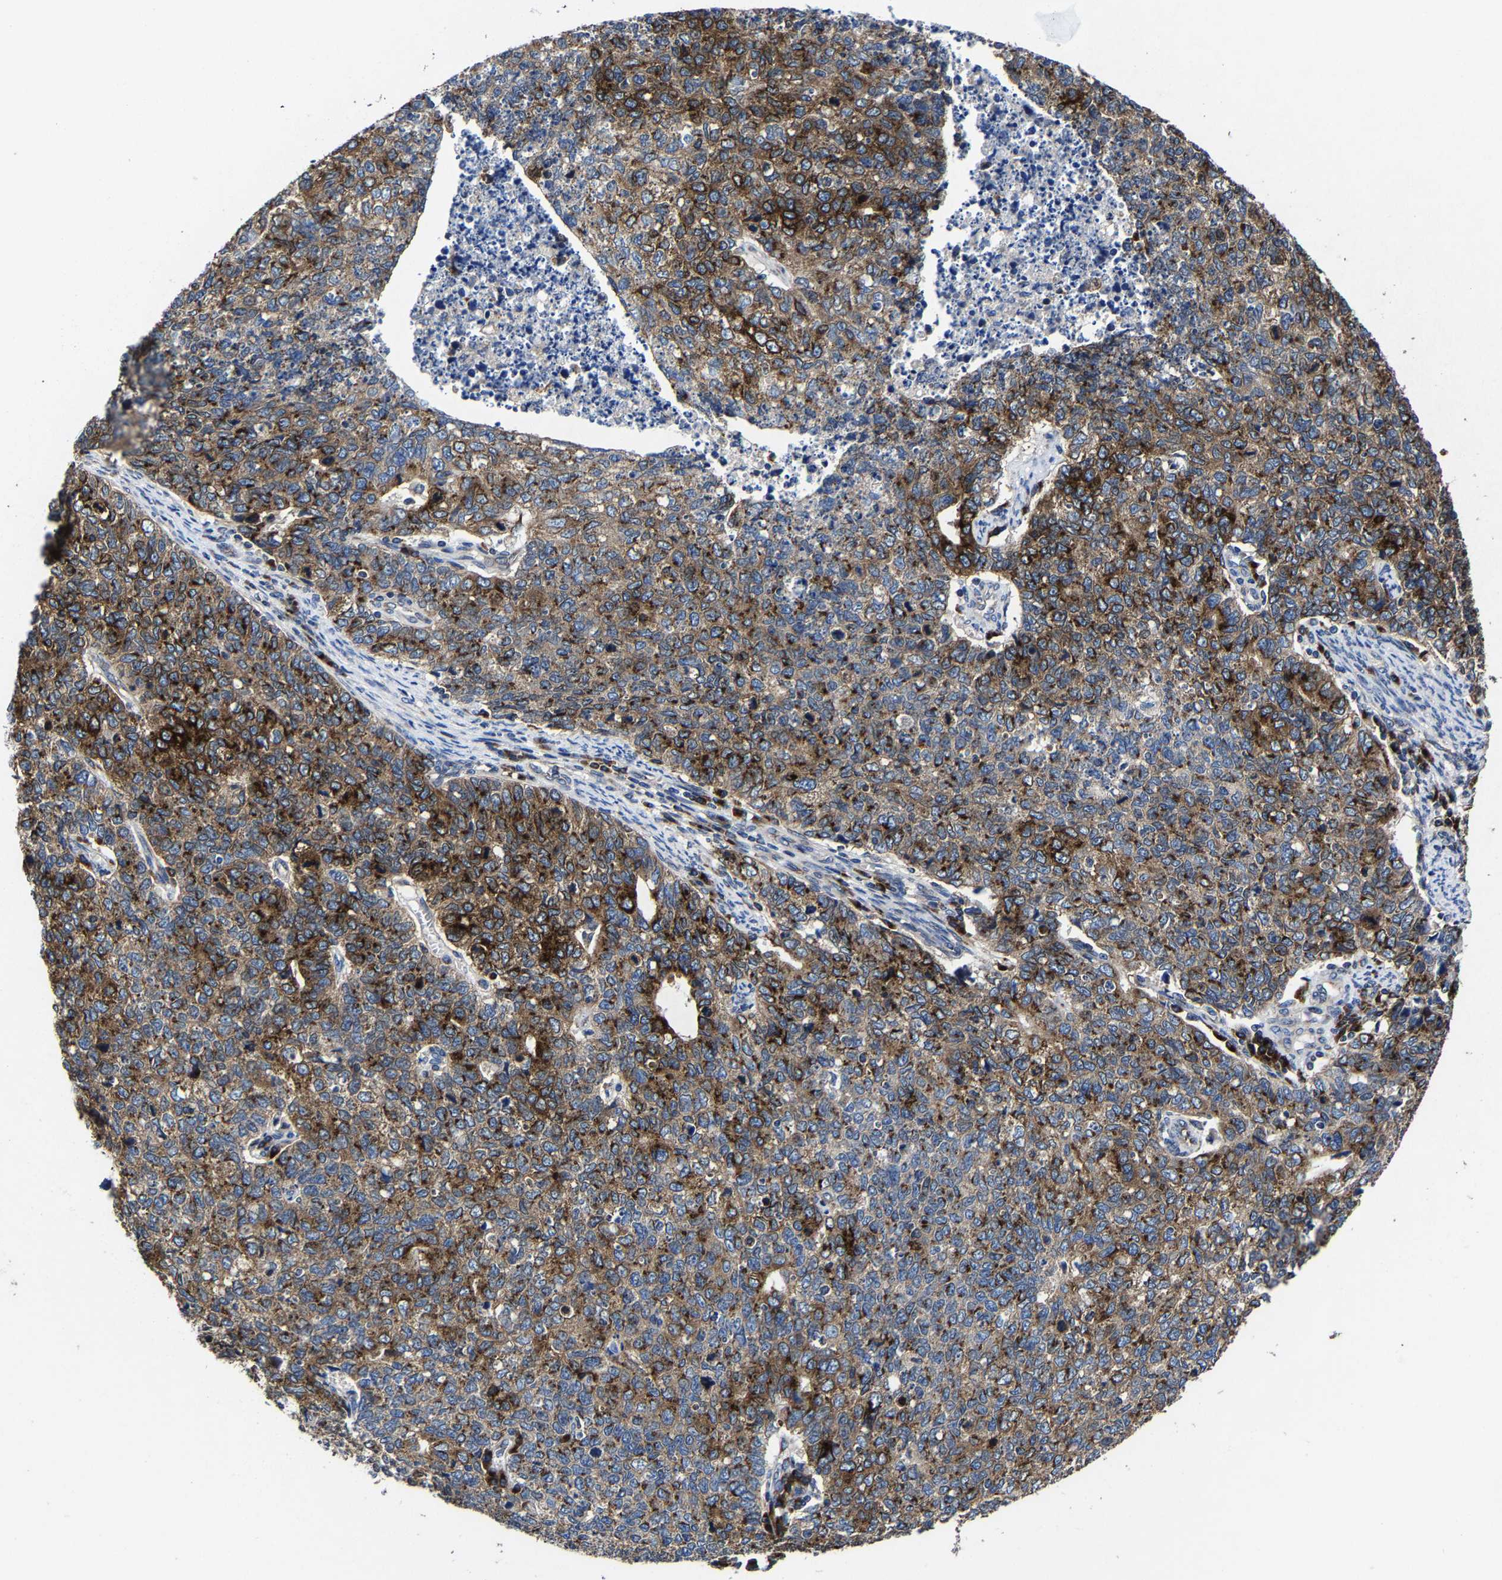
{"staining": {"intensity": "strong", "quantity": "25%-75%", "location": "cytoplasmic/membranous"}, "tissue": "cervical cancer", "cell_type": "Tumor cells", "image_type": "cancer", "snomed": [{"axis": "morphology", "description": "Squamous cell carcinoma, NOS"}, {"axis": "topography", "description": "Cervix"}], "caption": "Brown immunohistochemical staining in cervical cancer (squamous cell carcinoma) demonstrates strong cytoplasmic/membranous expression in approximately 25%-75% of tumor cells.", "gene": "EBAG9", "patient": {"sex": "female", "age": 63}}